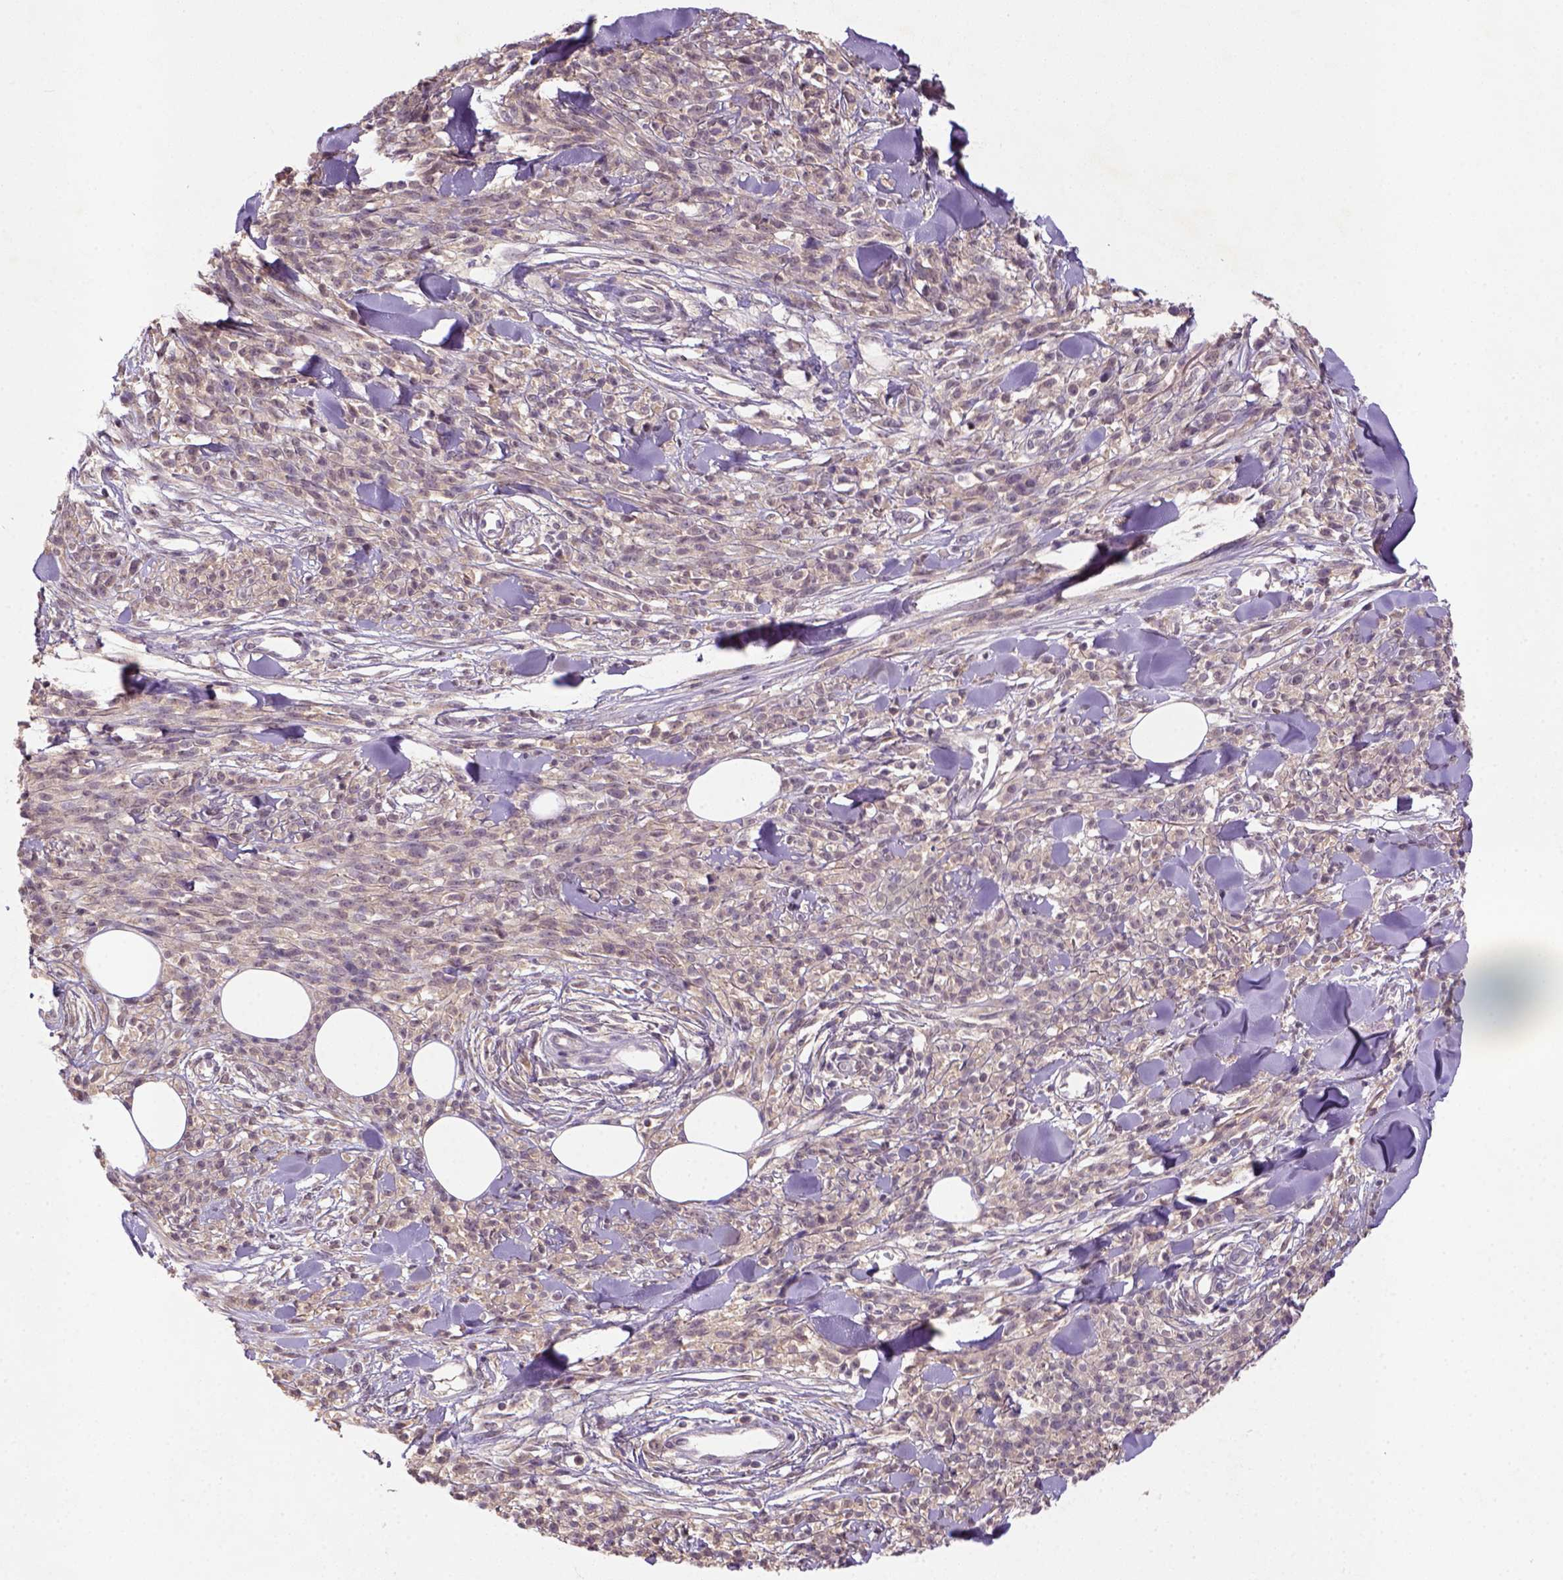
{"staining": {"intensity": "negative", "quantity": "none", "location": "none"}, "tissue": "melanoma", "cell_type": "Tumor cells", "image_type": "cancer", "snomed": [{"axis": "morphology", "description": "Malignant melanoma, NOS"}, {"axis": "topography", "description": "Skin"}, {"axis": "topography", "description": "Skin of trunk"}], "caption": "Tumor cells show no significant staining in melanoma. (Immunohistochemistry, brightfield microscopy, high magnification).", "gene": "NLGN2", "patient": {"sex": "male", "age": 74}}